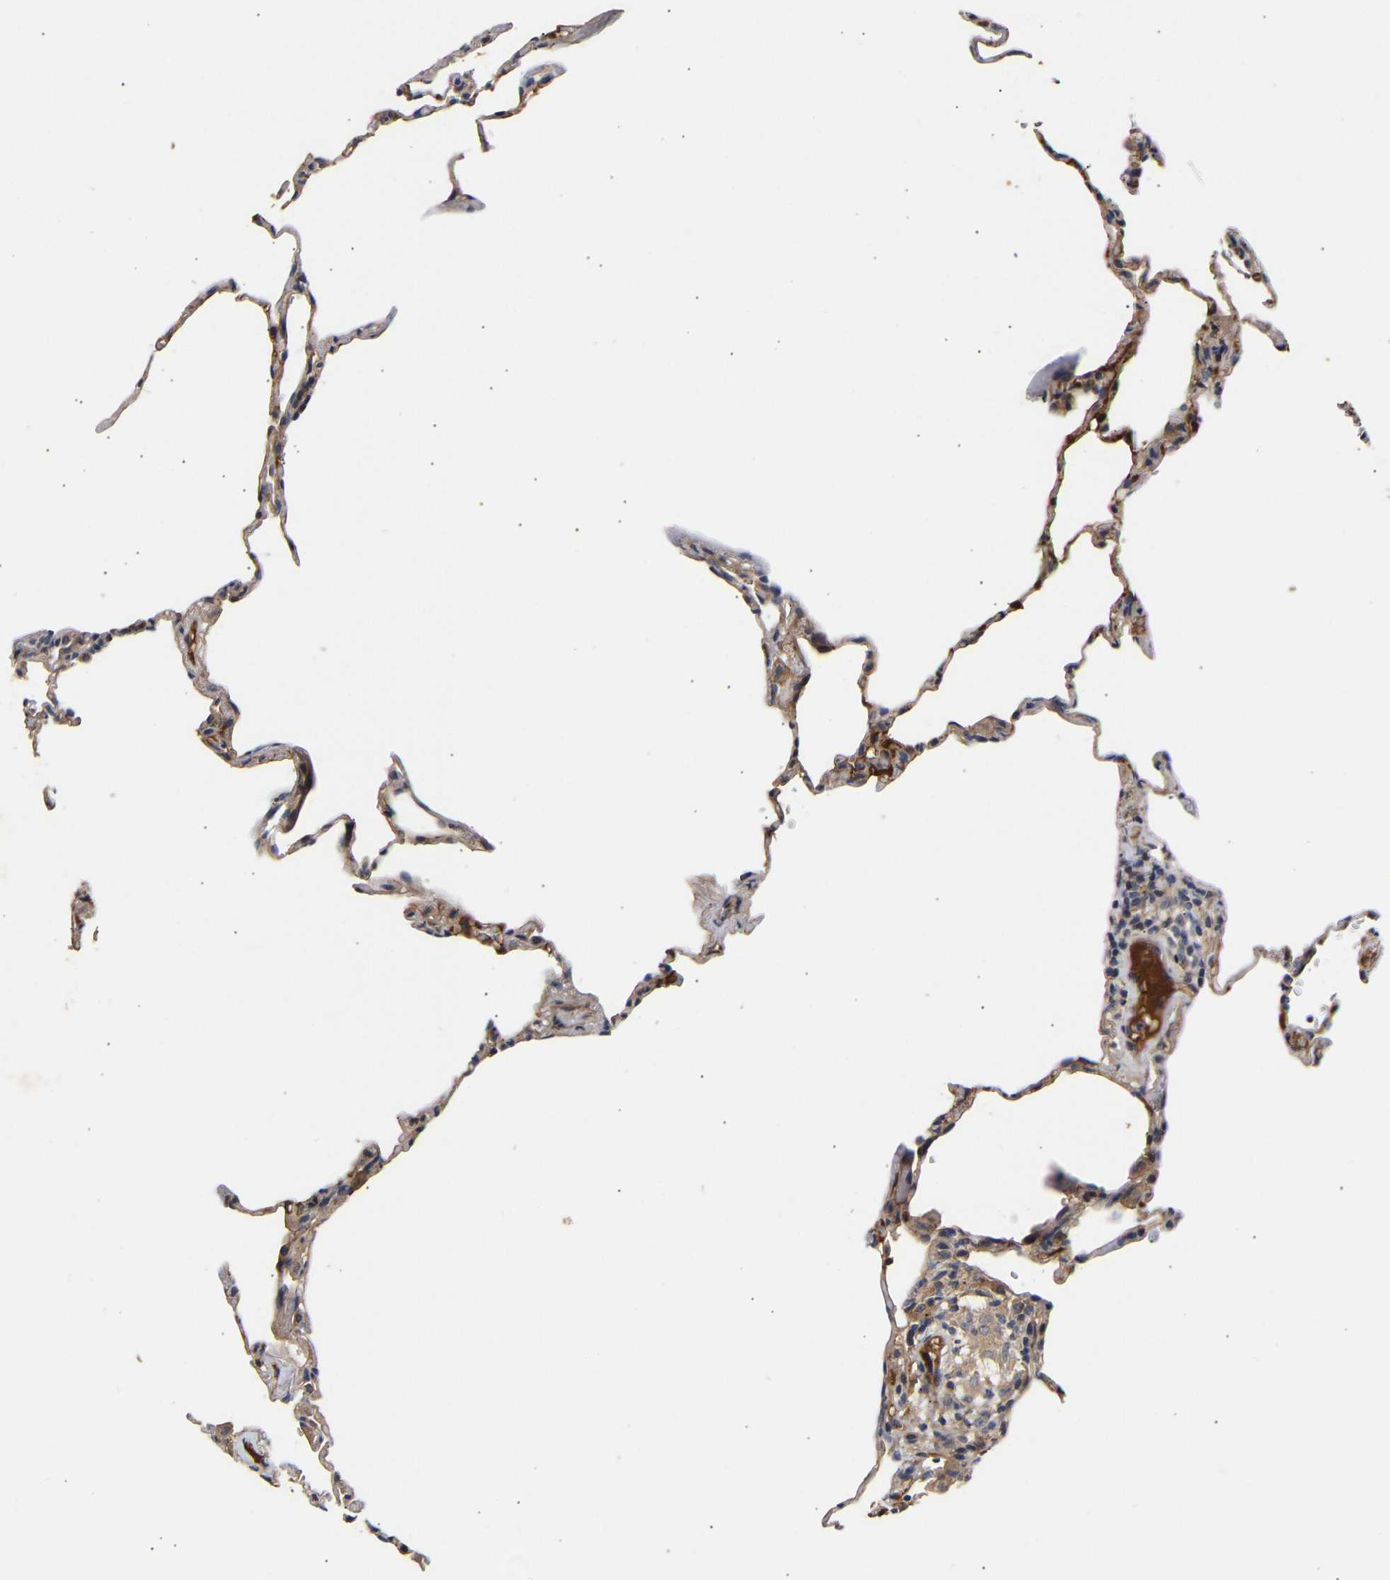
{"staining": {"intensity": "weak", "quantity": "25%-75%", "location": "cytoplasmic/membranous"}, "tissue": "lung", "cell_type": "Alveolar cells", "image_type": "normal", "snomed": [{"axis": "morphology", "description": "Normal tissue, NOS"}, {"axis": "topography", "description": "Lung"}], "caption": "Immunohistochemistry (DAB (3,3'-diaminobenzidine)) staining of normal human lung shows weak cytoplasmic/membranous protein expression in approximately 25%-75% of alveolar cells.", "gene": "KASH5", "patient": {"sex": "male", "age": 59}}